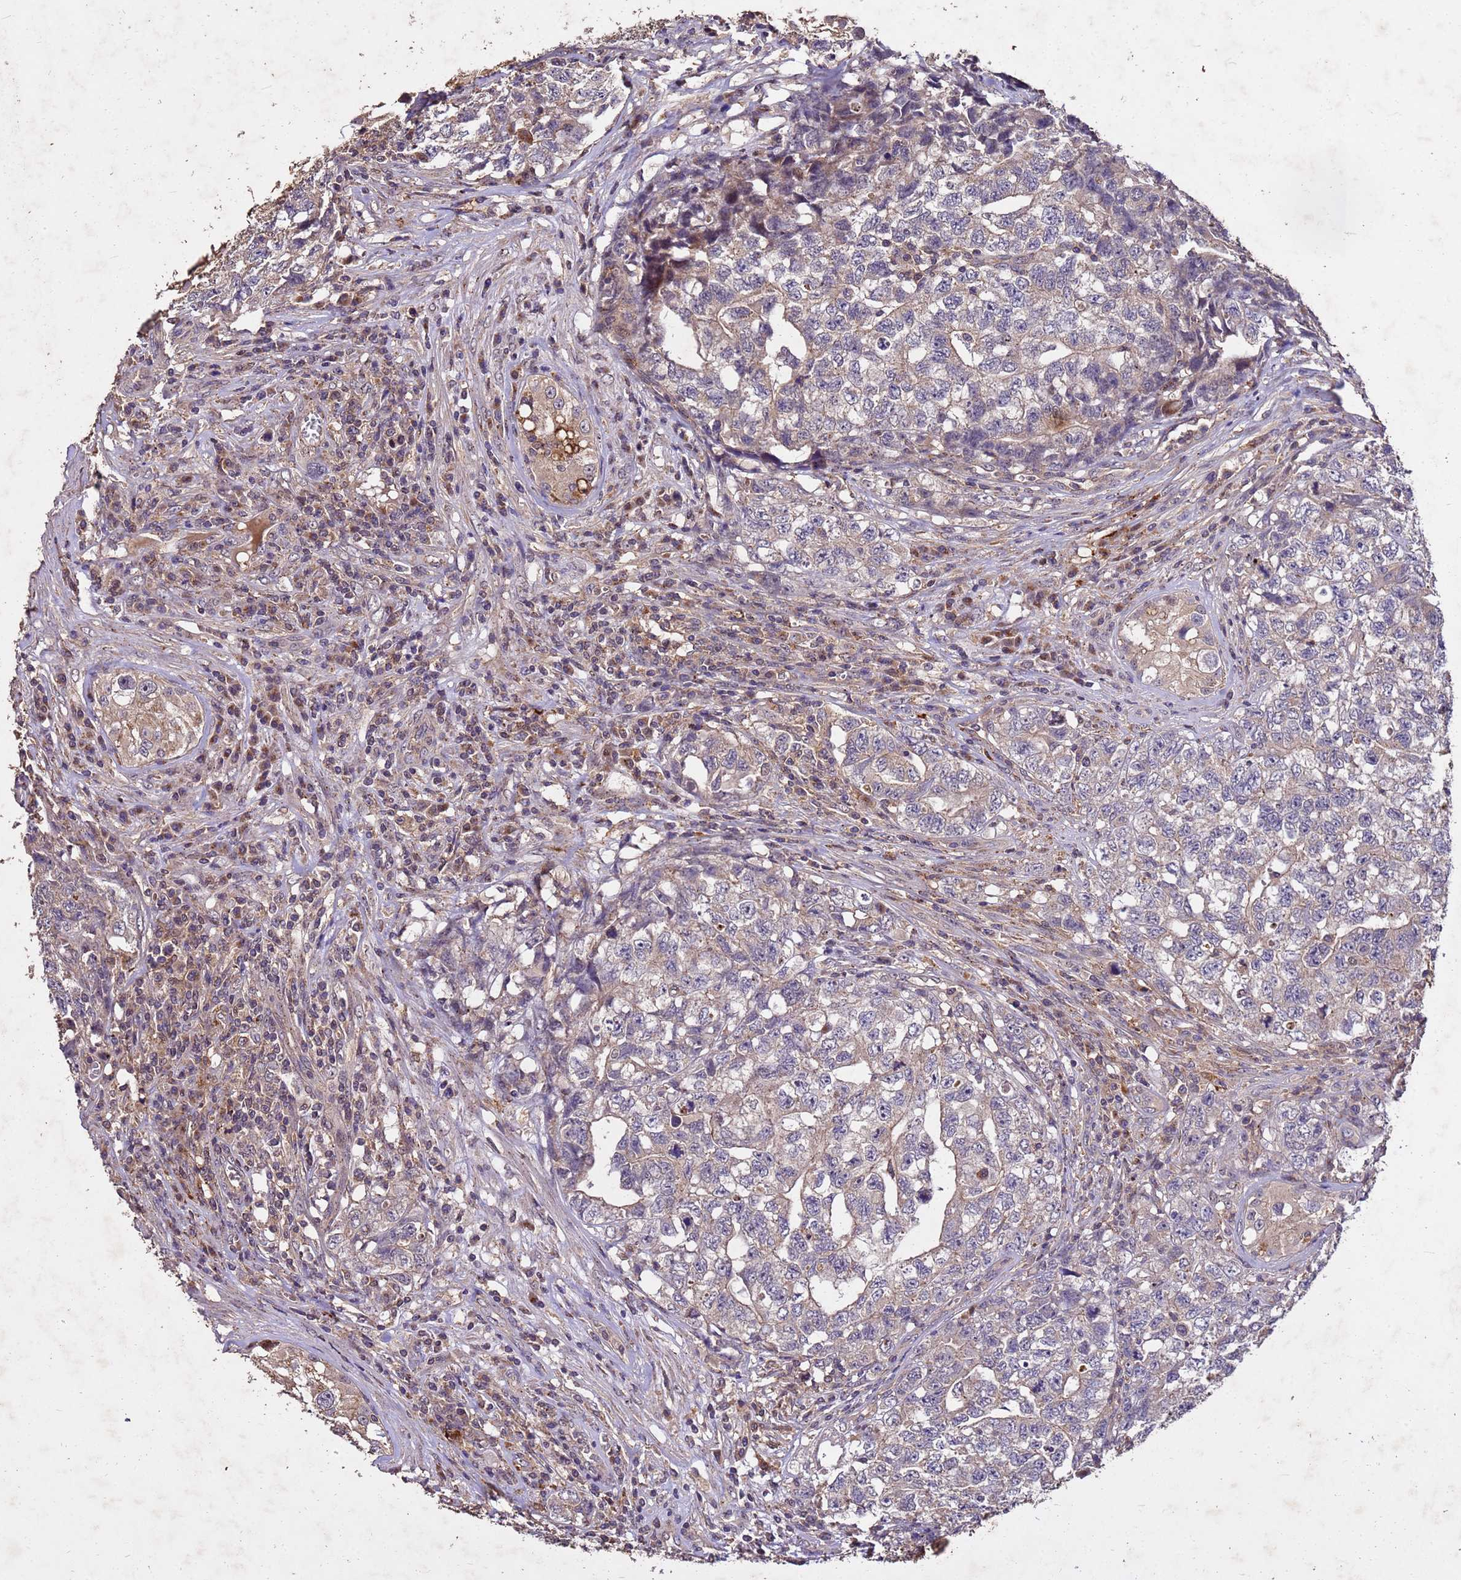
{"staining": {"intensity": "weak", "quantity": "<25%", "location": "cytoplasmic/membranous"}, "tissue": "testis cancer", "cell_type": "Tumor cells", "image_type": "cancer", "snomed": [{"axis": "morphology", "description": "Carcinoma, Embryonal, NOS"}, {"axis": "topography", "description": "Testis"}], "caption": "Embryonal carcinoma (testis) was stained to show a protein in brown. There is no significant staining in tumor cells.", "gene": "TOR4A", "patient": {"sex": "male", "age": 31}}